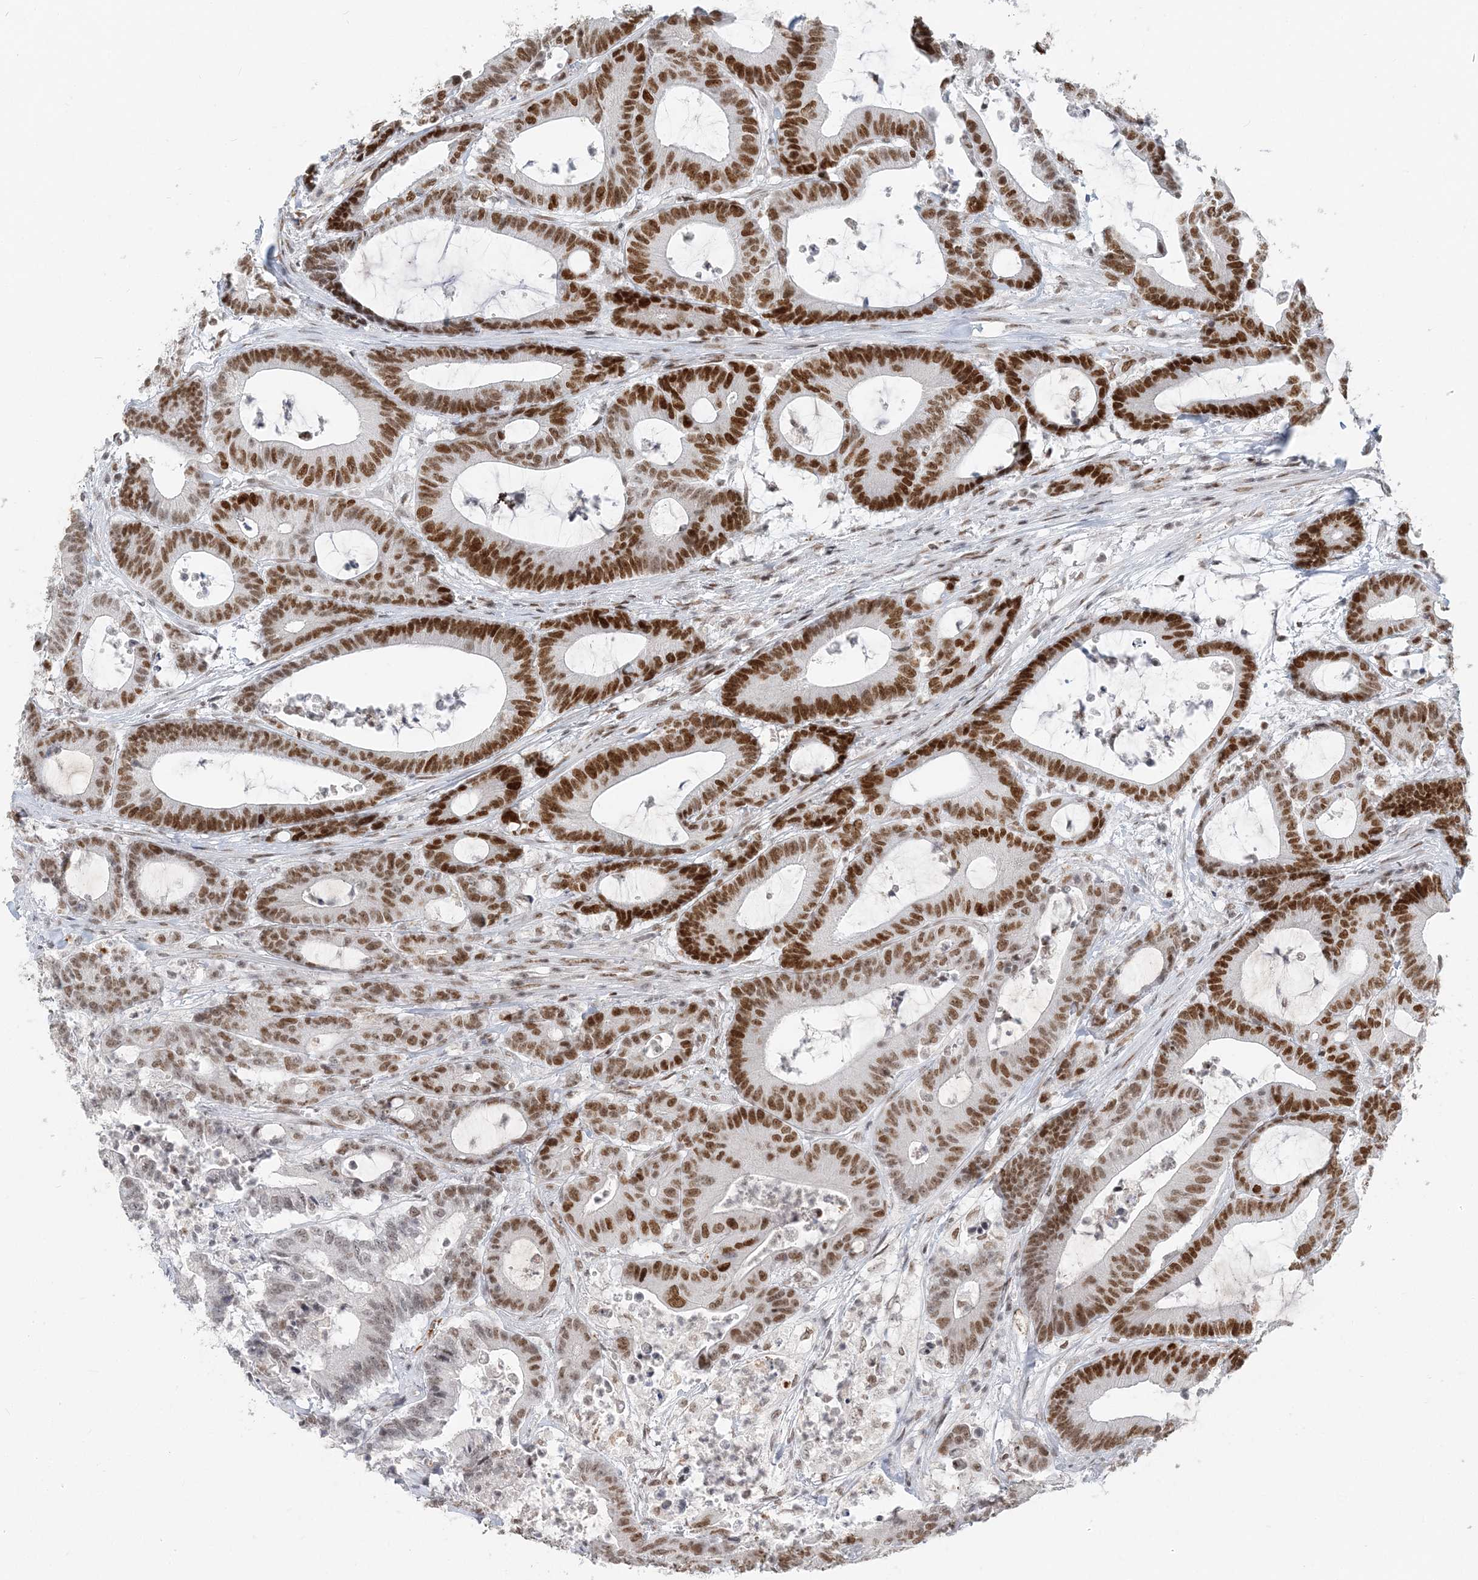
{"staining": {"intensity": "strong", "quantity": "<25%", "location": "nuclear"}, "tissue": "colorectal cancer", "cell_type": "Tumor cells", "image_type": "cancer", "snomed": [{"axis": "morphology", "description": "Adenocarcinoma, NOS"}, {"axis": "topography", "description": "Colon"}], "caption": "Strong nuclear staining for a protein is appreciated in approximately <25% of tumor cells of colorectal cancer (adenocarcinoma) using immunohistochemistry.", "gene": "BAZ1B", "patient": {"sex": "female", "age": 84}}